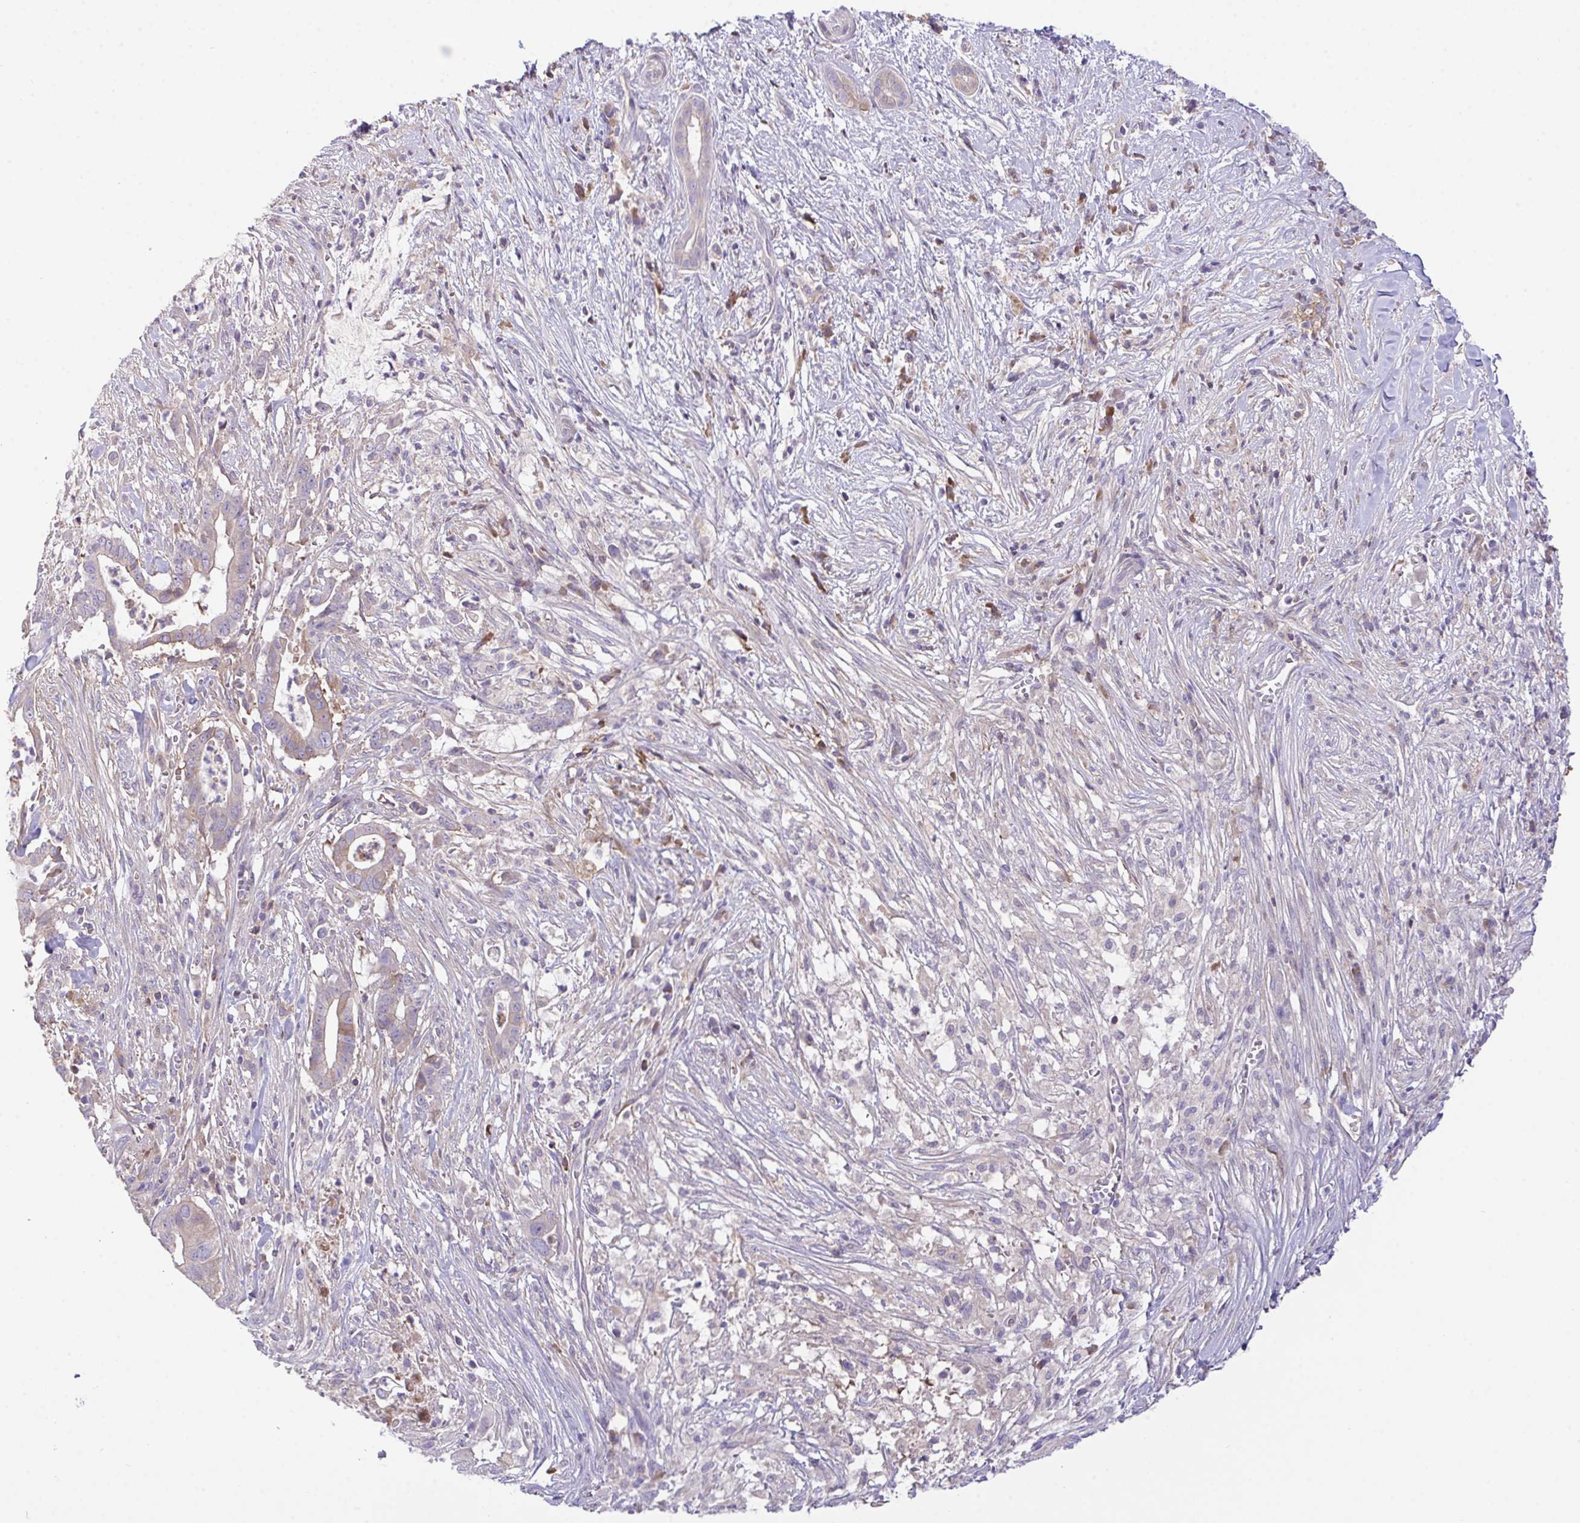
{"staining": {"intensity": "weak", "quantity": "<25%", "location": "cytoplasmic/membranous"}, "tissue": "pancreatic cancer", "cell_type": "Tumor cells", "image_type": "cancer", "snomed": [{"axis": "morphology", "description": "Adenocarcinoma, NOS"}, {"axis": "topography", "description": "Pancreas"}], "caption": "Immunohistochemical staining of human pancreatic adenocarcinoma reveals no significant staining in tumor cells.", "gene": "ZNF581", "patient": {"sex": "male", "age": 61}}